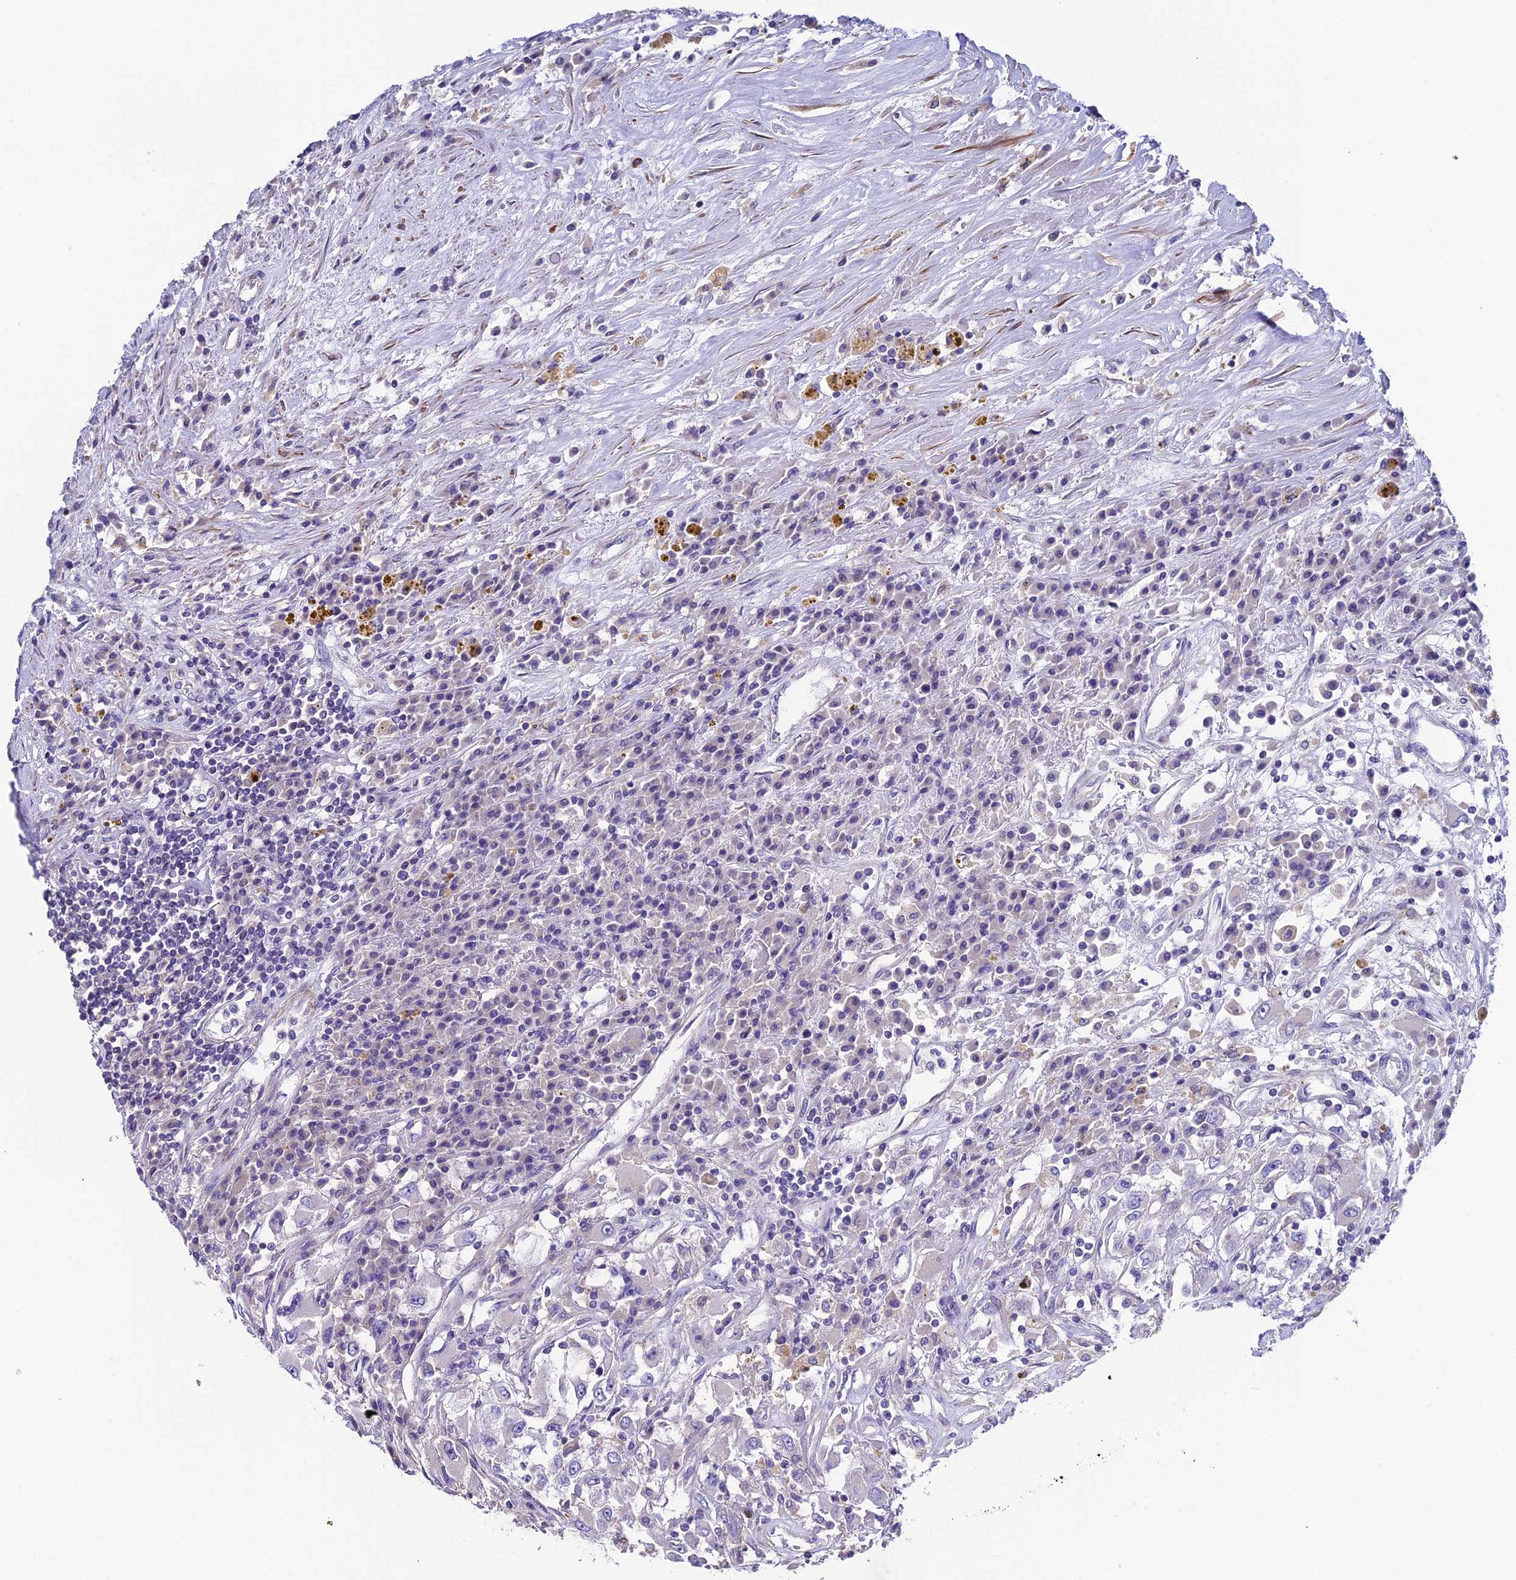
{"staining": {"intensity": "negative", "quantity": "none", "location": "none"}, "tissue": "renal cancer", "cell_type": "Tumor cells", "image_type": "cancer", "snomed": [{"axis": "morphology", "description": "Adenocarcinoma, NOS"}, {"axis": "topography", "description": "Kidney"}], "caption": "Immunohistochemistry (IHC) of renal cancer (adenocarcinoma) exhibits no expression in tumor cells.", "gene": "FAM178B", "patient": {"sex": "female", "age": 52}}